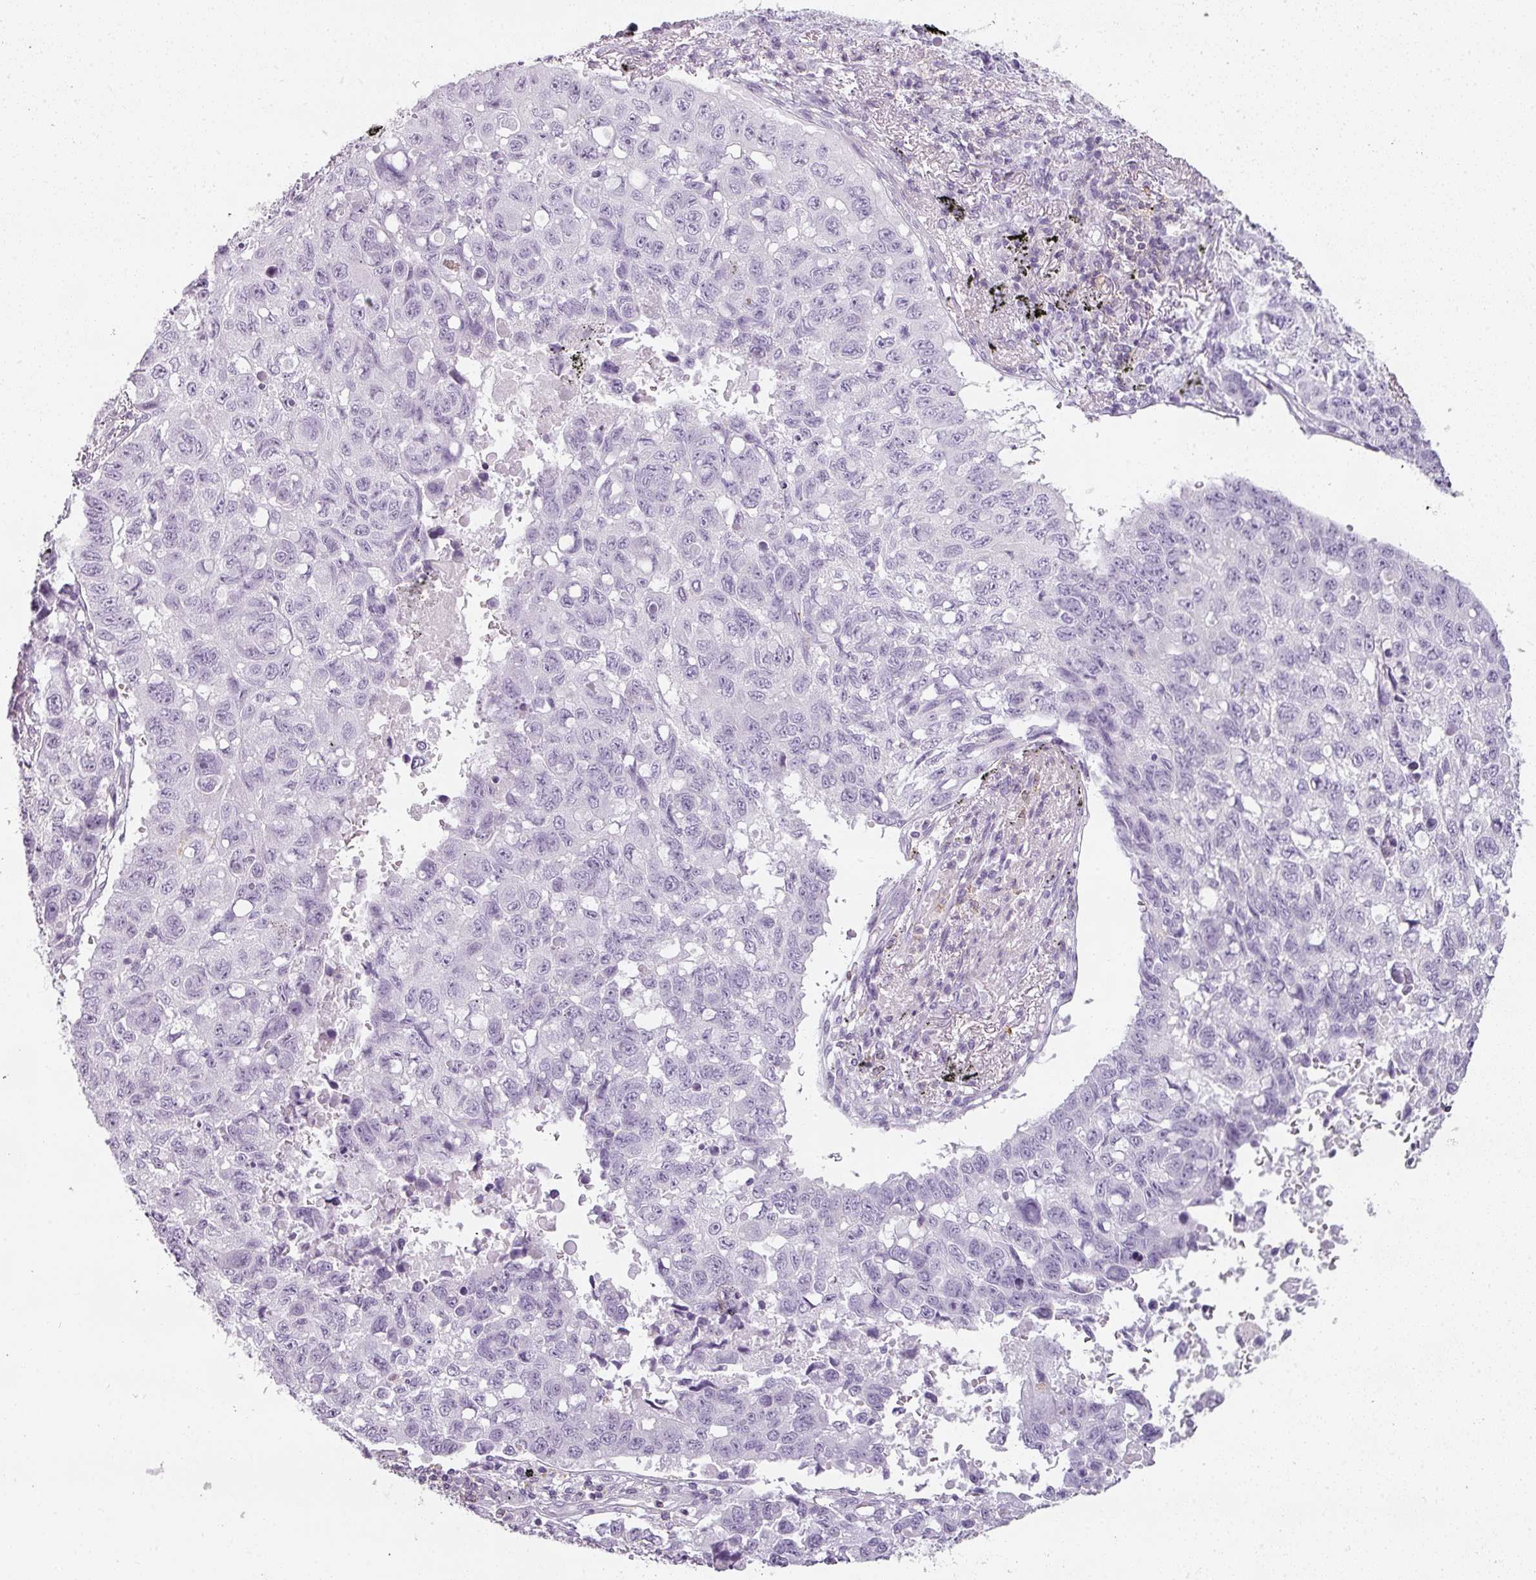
{"staining": {"intensity": "negative", "quantity": "none", "location": "none"}, "tissue": "lung cancer", "cell_type": "Tumor cells", "image_type": "cancer", "snomed": [{"axis": "morphology", "description": "Squamous cell carcinoma, NOS"}, {"axis": "topography", "description": "Lung"}], "caption": "An IHC micrograph of squamous cell carcinoma (lung) is shown. There is no staining in tumor cells of squamous cell carcinoma (lung).", "gene": "TMEM42", "patient": {"sex": "male", "age": 60}}